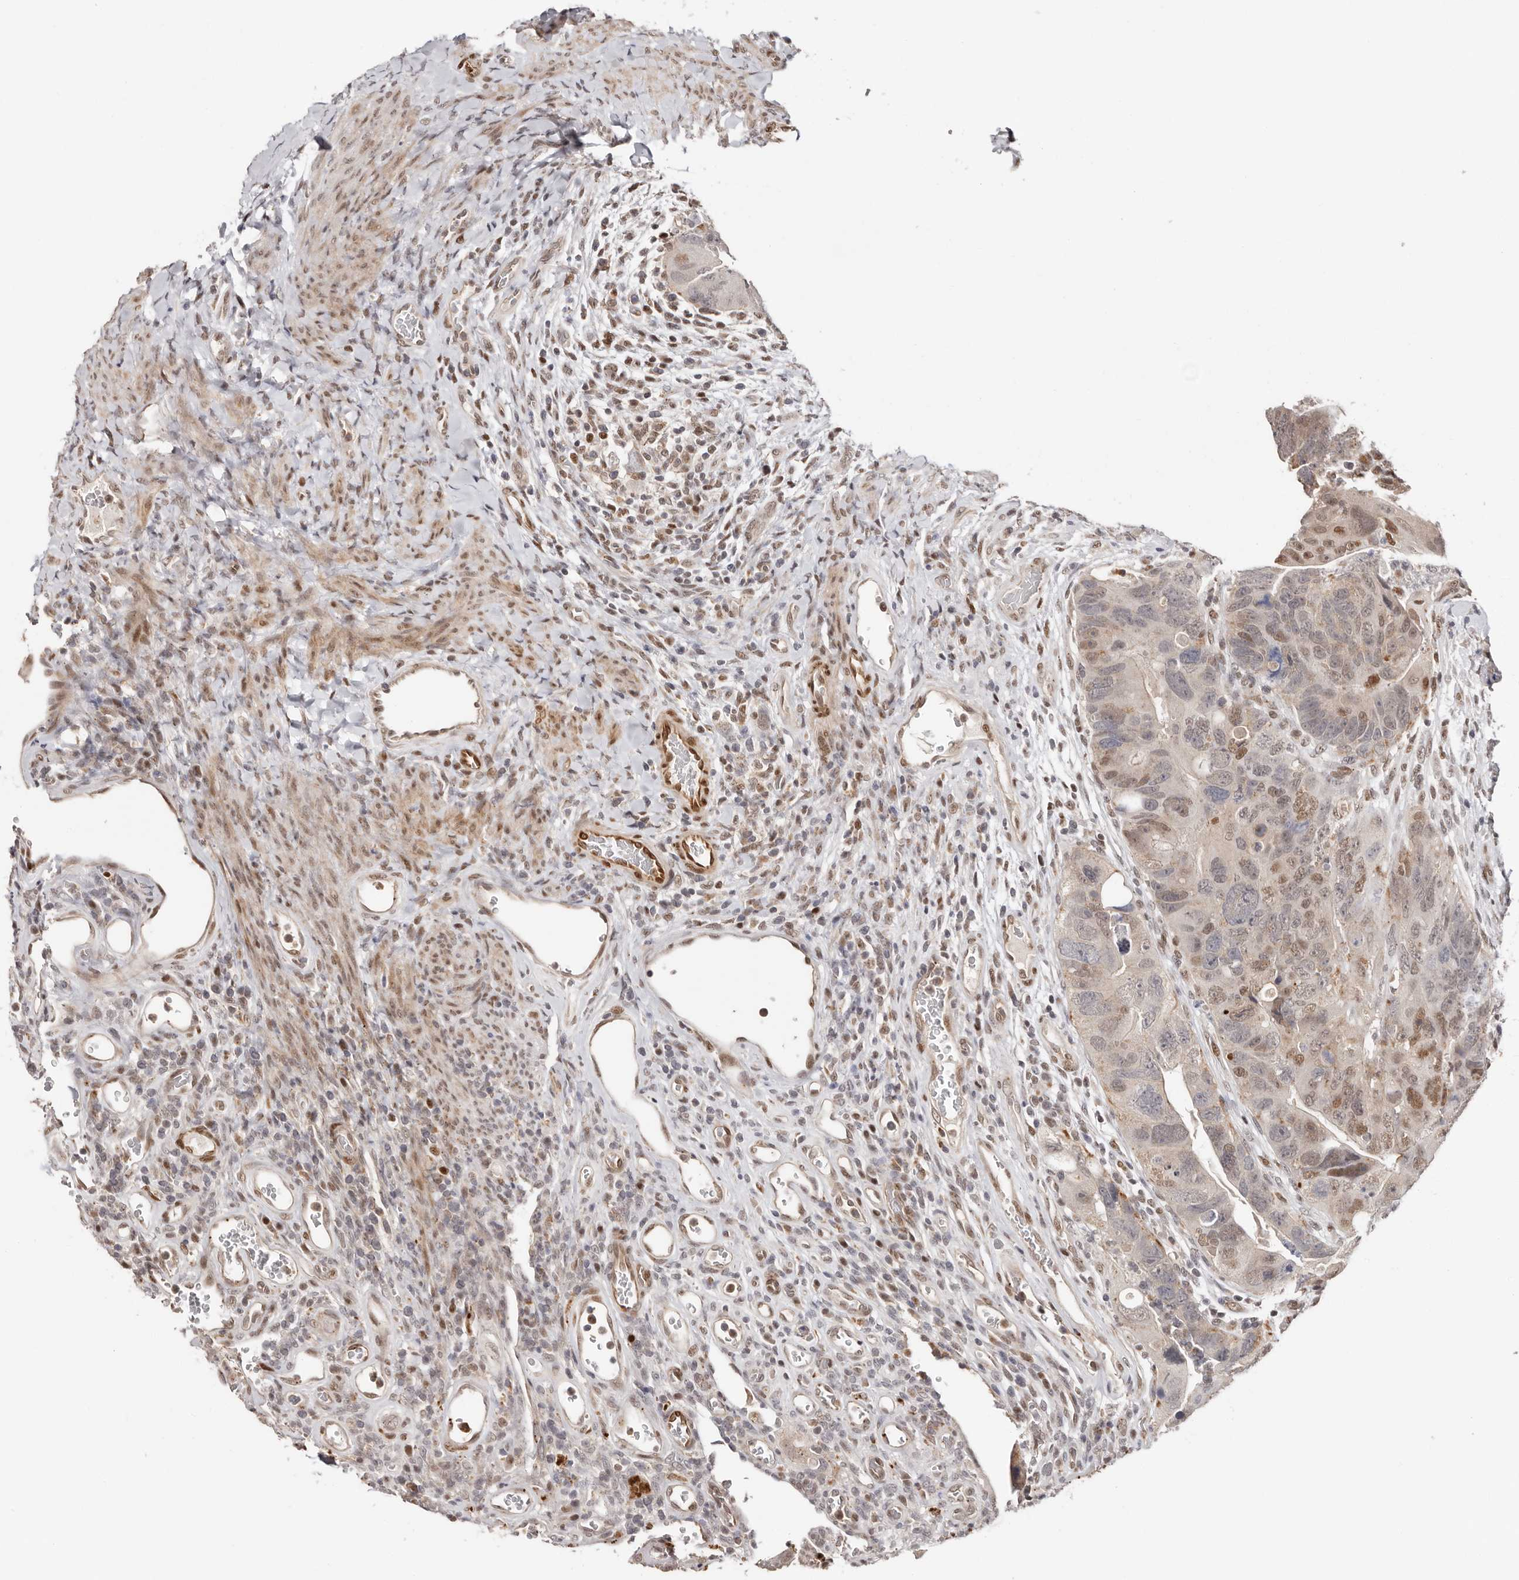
{"staining": {"intensity": "moderate", "quantity": "25%-75%", "location": "nuclear"}, "tissue": "colorectal cancer", "cell_type": "Tumor cells", "image_type": "cancer", "snomed": [{"axis": "morphology", "description": "Adenocarcinoma, NOS"}, {"axis": "topography", "description": "Rectum"}], "caption": "Moderate nuclear protein expression is appreciated in approximately 25%-75% of tumor cells in adenocarcinoma (colorectal). Nuclei are stained in blue.", "gene": "SMAD7", "patient": {"sex": "male", "age": 59}}